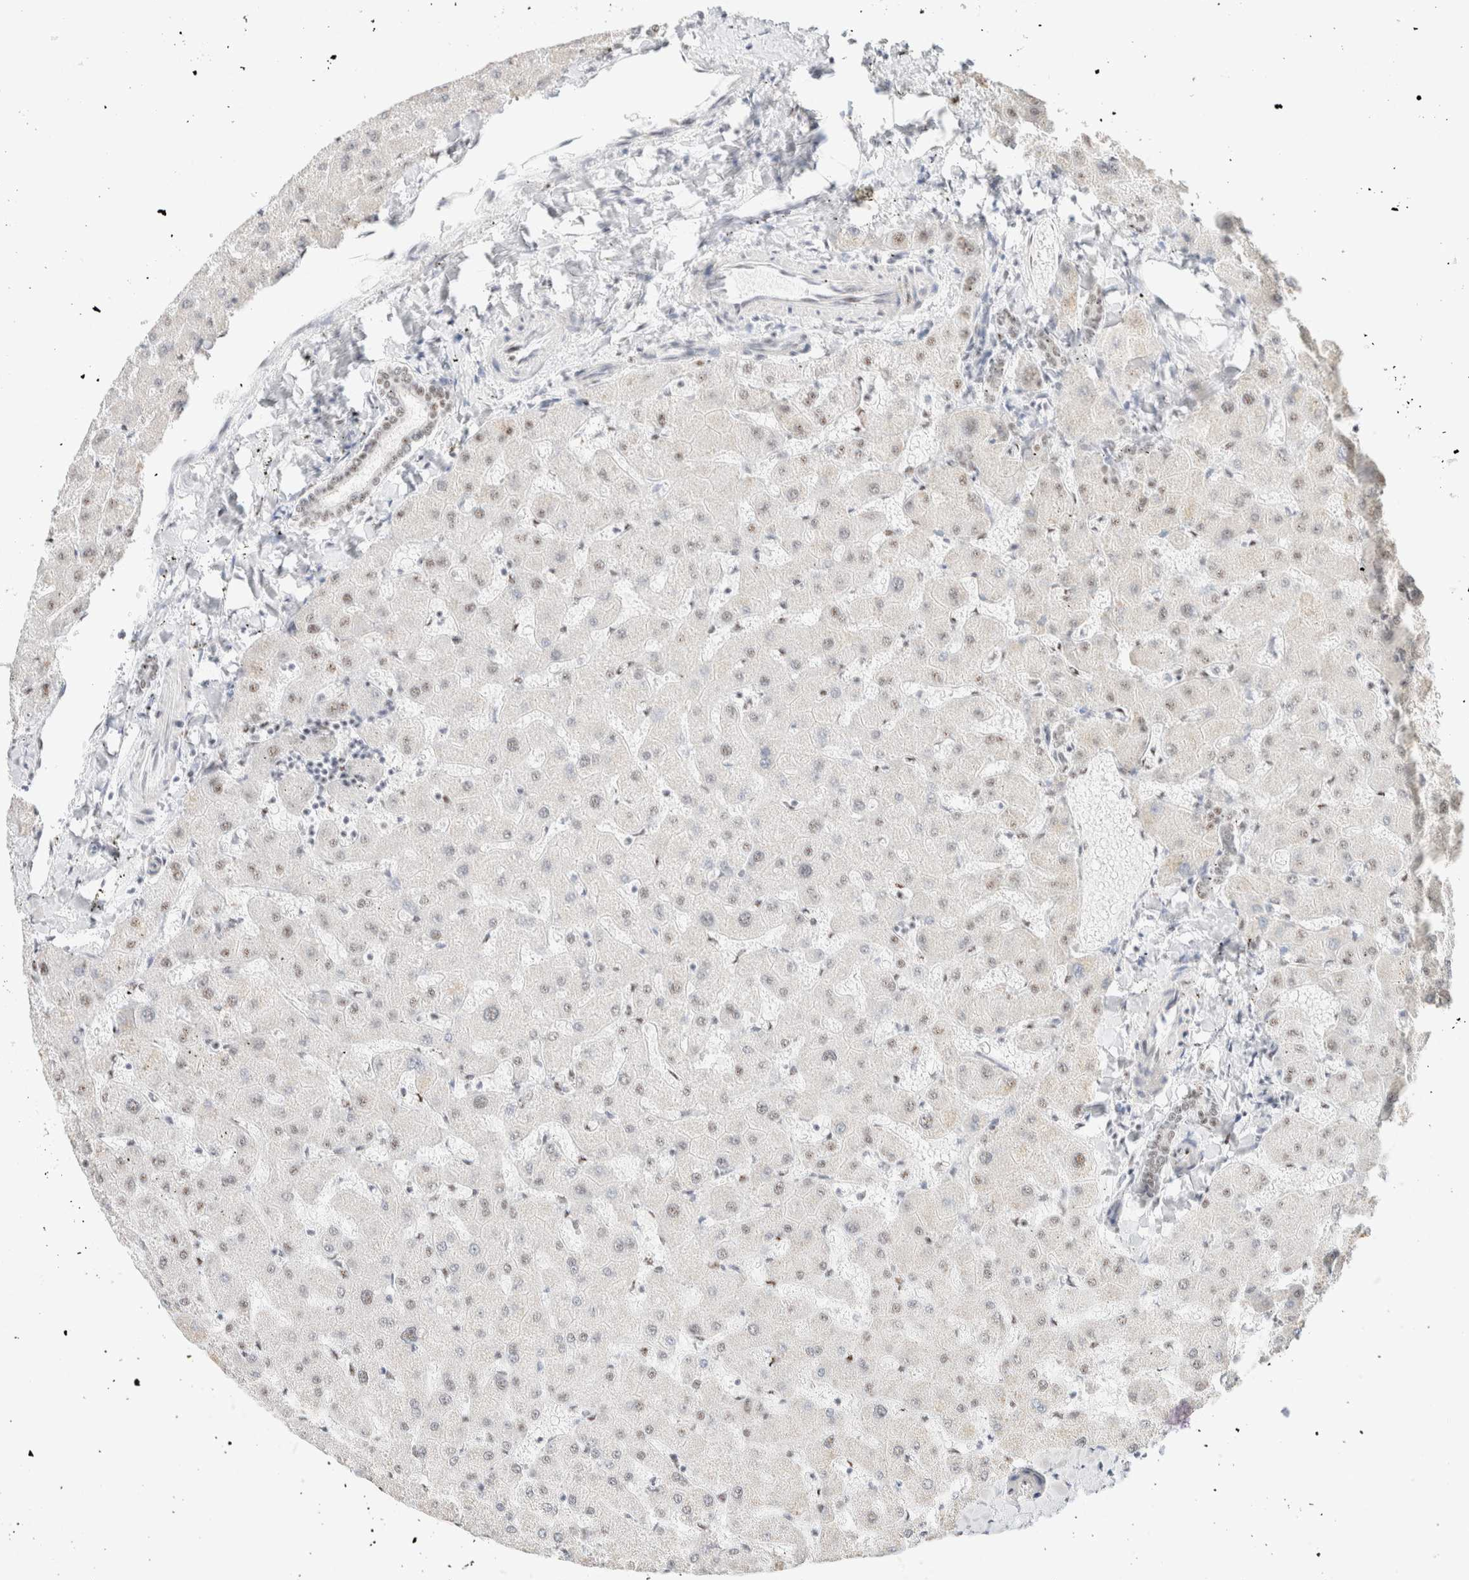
{"staining": {"intensity": "weak", "quantity": "<25%", "location": "nuclear"}, "tissue": "liver", "cell_type": "Cholangiocytes", "image_type": "normal", "snomed": [{"axis": "morphology", "description": "Normal tissue, NOS"}, {"axis": "topography", "description": "Liver"}], "caption": "Immunohistochemistry image of normal human liver stained for a protein (brown), which reveals no staining in cholangiocytes.", "gene": "SON", "patient": {"sex": "female", "age": 63}}